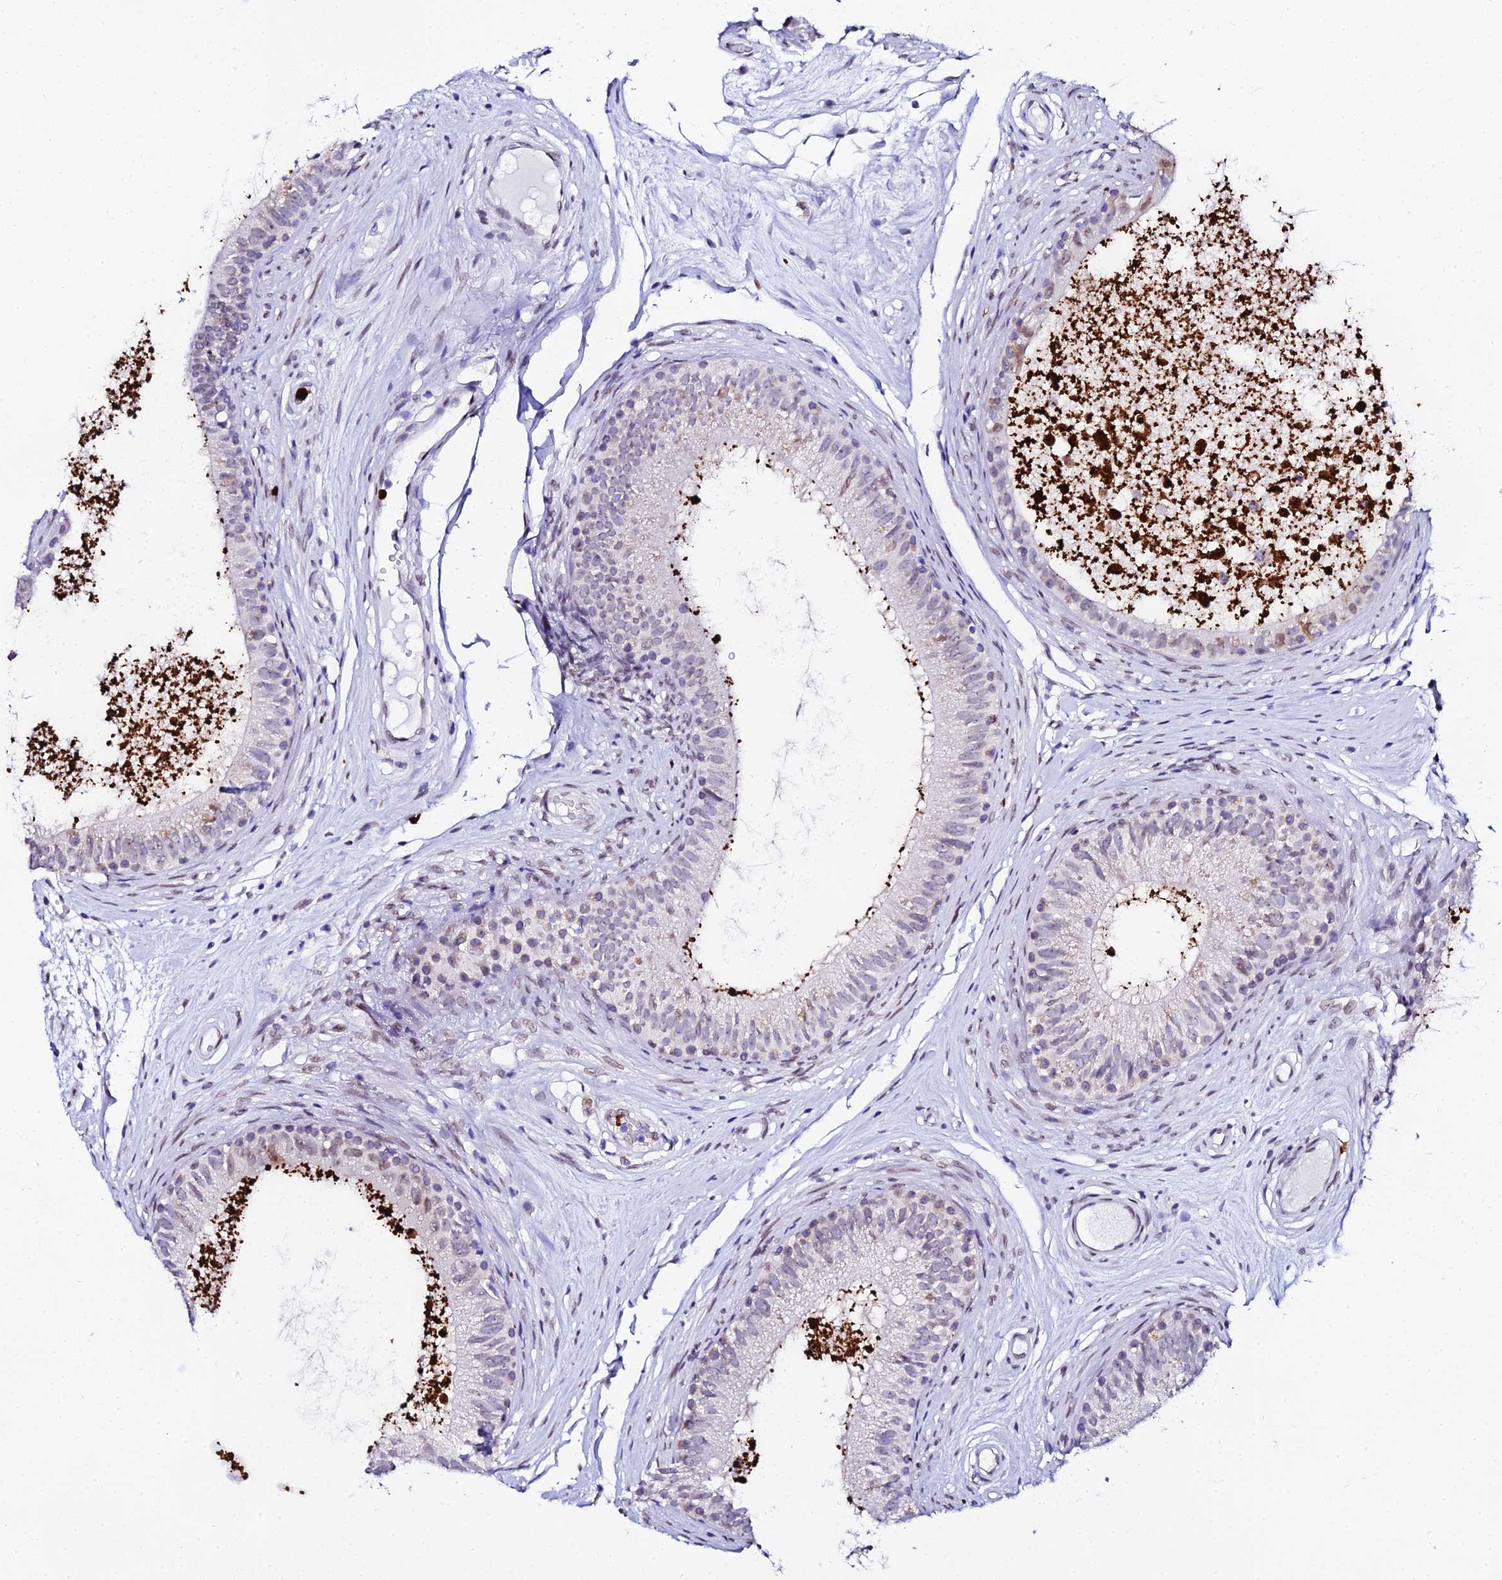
{"staining": {"intensity": "negative", "quantity": "none", "location": "none"}, "tissue": "epididymis", "cell_type": "Glandular cells", "image_type": "normal", "snomed": [{"axis": "morphology", "description": "Normal tissue, NOS"}, {"axis": "topography", "description": "Epididymis"}], "caption": "Human epididymis stained for a protein using immunohistochemistry (IHC) displays no expression in glandular cells.", "gene": "MCM10", "patient": {"sex": "male", "age": 74}}